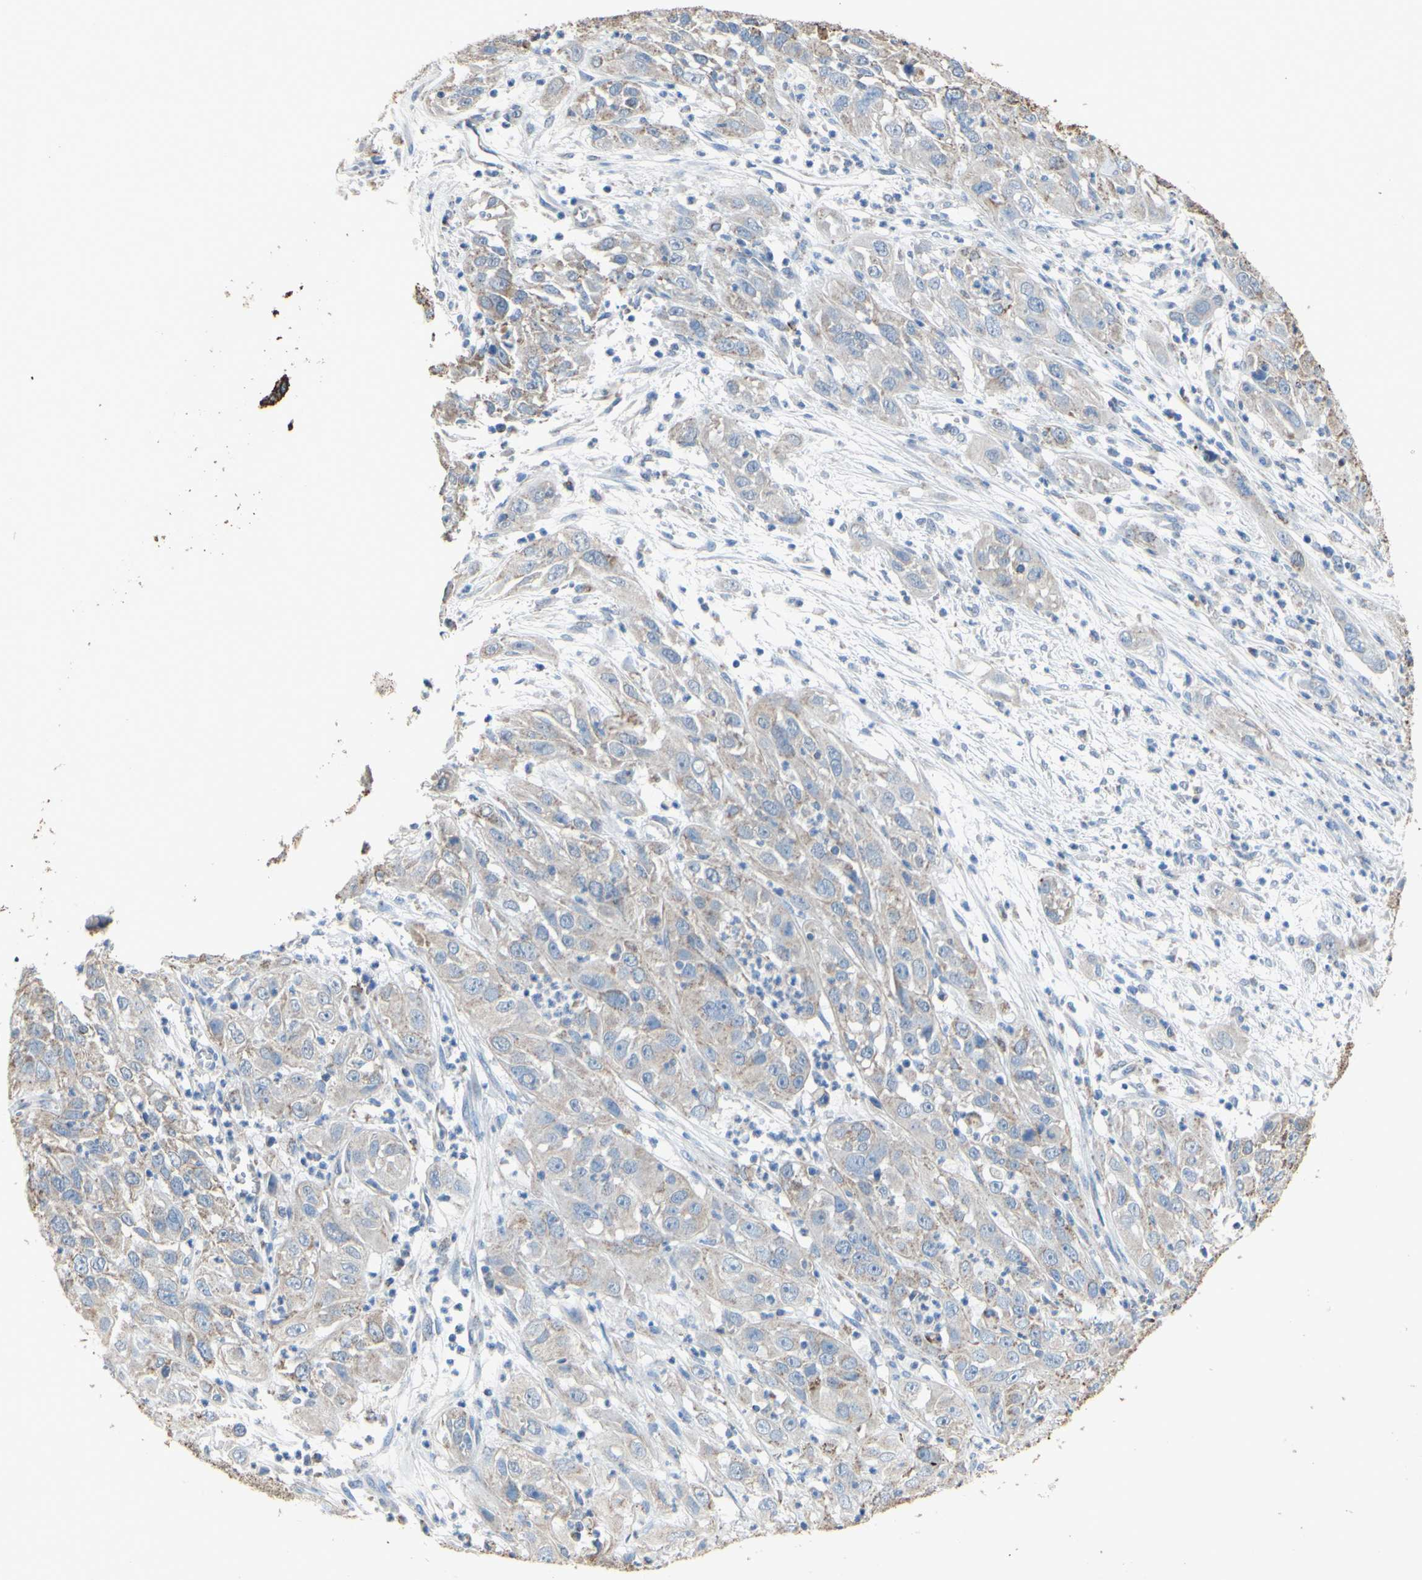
{"staining": {"intensity": "weak", "quantity": "25%-75%", "location": "cytoplasmic/membranous"}, "tissue": "cervical cancer", "cell_type": "Tumor cells", "image_type": "cancer", "snomed": [{"axis": "morphology", "description": "Squamous cell carcinoma, NOS"}, {"axis": "topography", "description": "Cervix"}], "caption": "Immunohistochemistry (DAB (3,3'-diaminobenzidine)) staining of cervical cancer (squamous cell carcinoma) exhibits weak cytoplasmic/membranous protein staining in about 25%-75% of tumor cells. The staining was performed using DAB to visualize the protein expression in brown, while the nuclei were stained in blue with hematoxylin (Magnification: 20x).", "gene": "CMKLR2", "patient": {"sex": "female", "age": 32}}